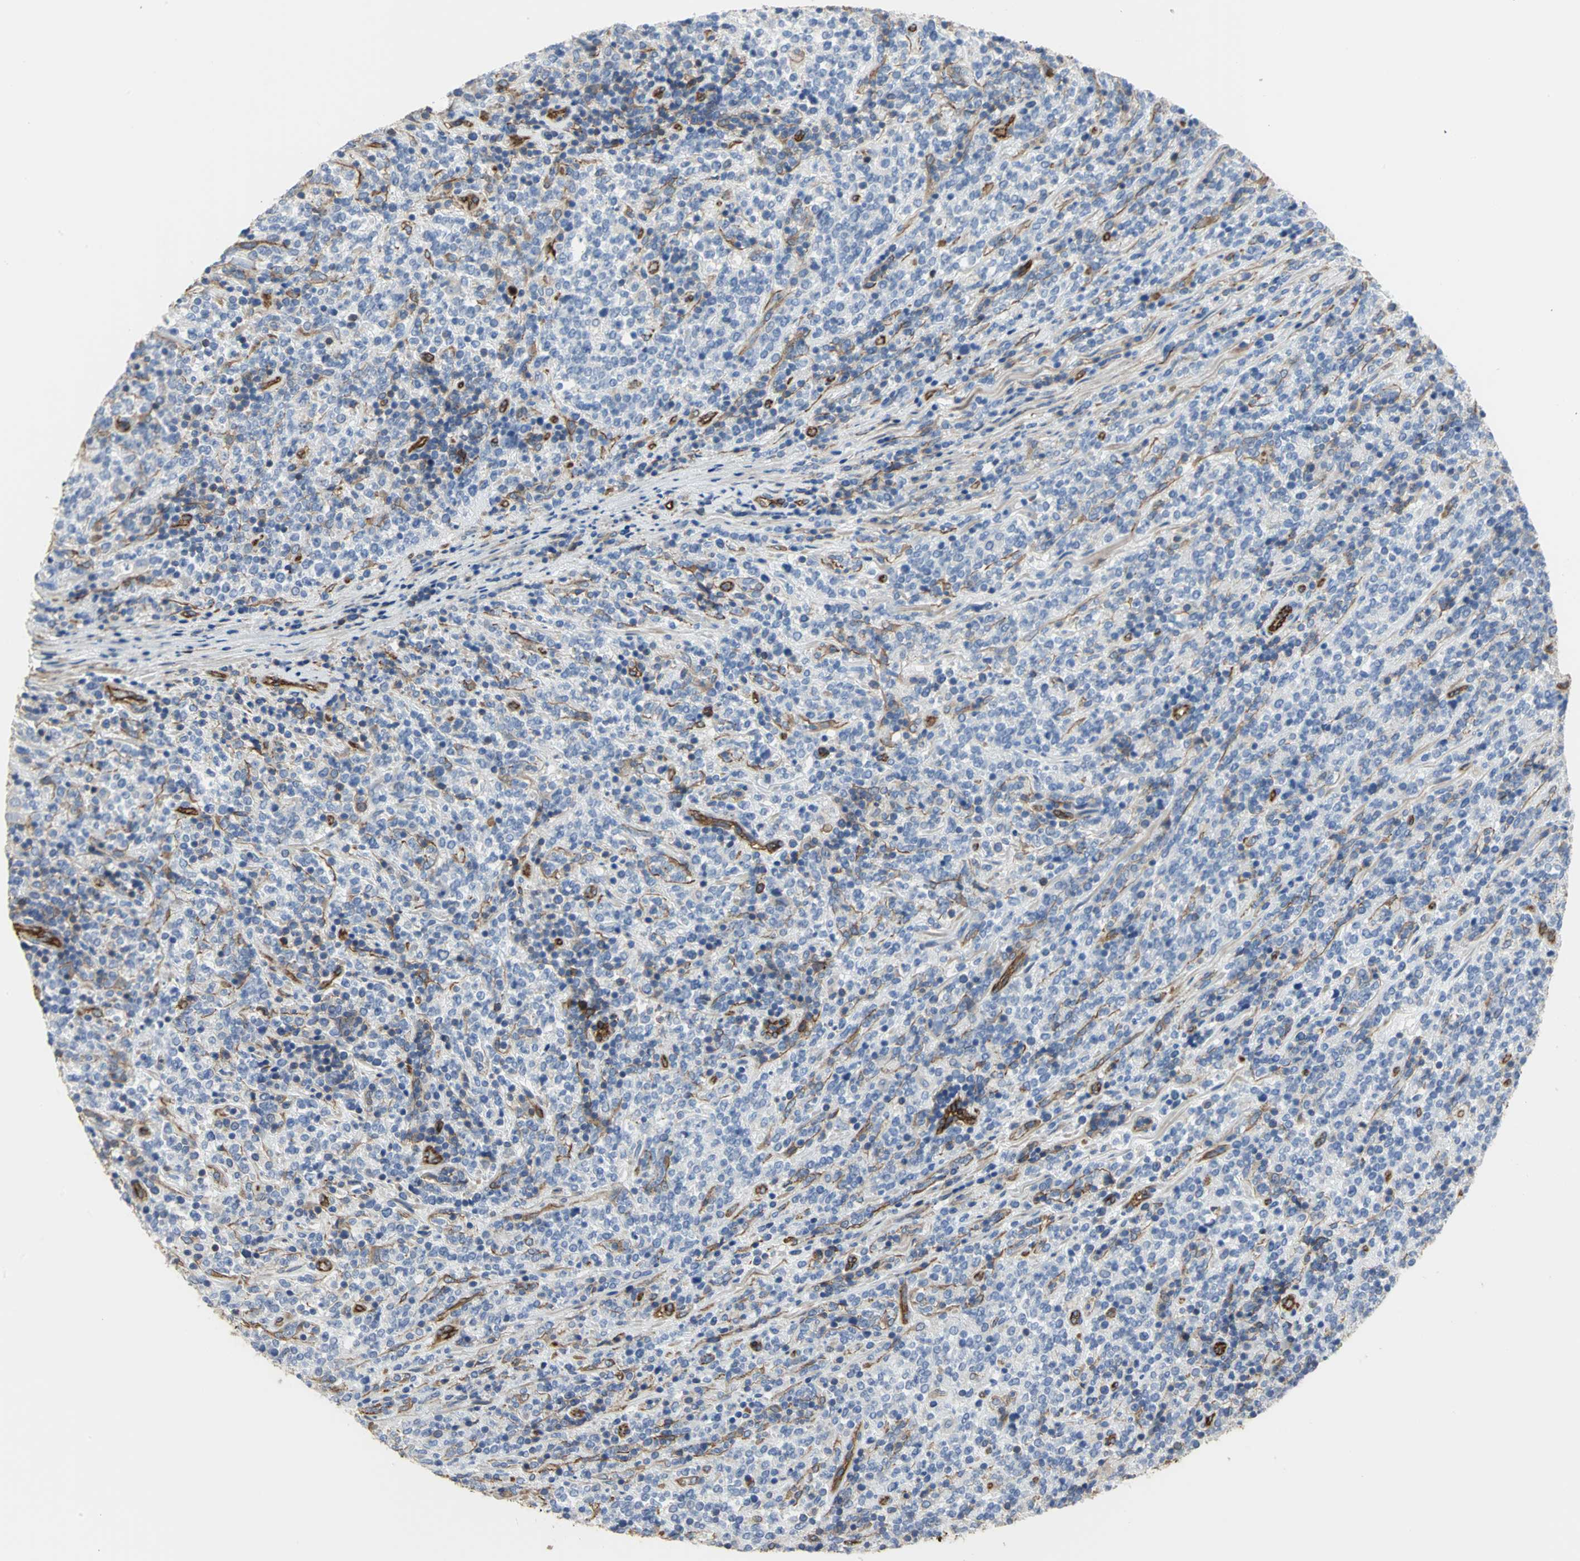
{"staining": {"intensity": "negative", "quantity": "none", "location": "none"}, "tissue": "lymphoma", "cell_type": "Tumor cells", "image_type": "cancer", "snomed": [{"axis": "morphology", "description": "Malignant lymphoma, non-Hodgkin's type, High grade"}, {"axis": "topography", "description": "Soft tissue"}], "caption": "Immunohistochemical staining of human high-grade malignant lymphoma, non-Hodgkin's type shows no significant expression in tumor cells.", "gene": "FLNB", "patient": {"sex": "male", "age": 18}}